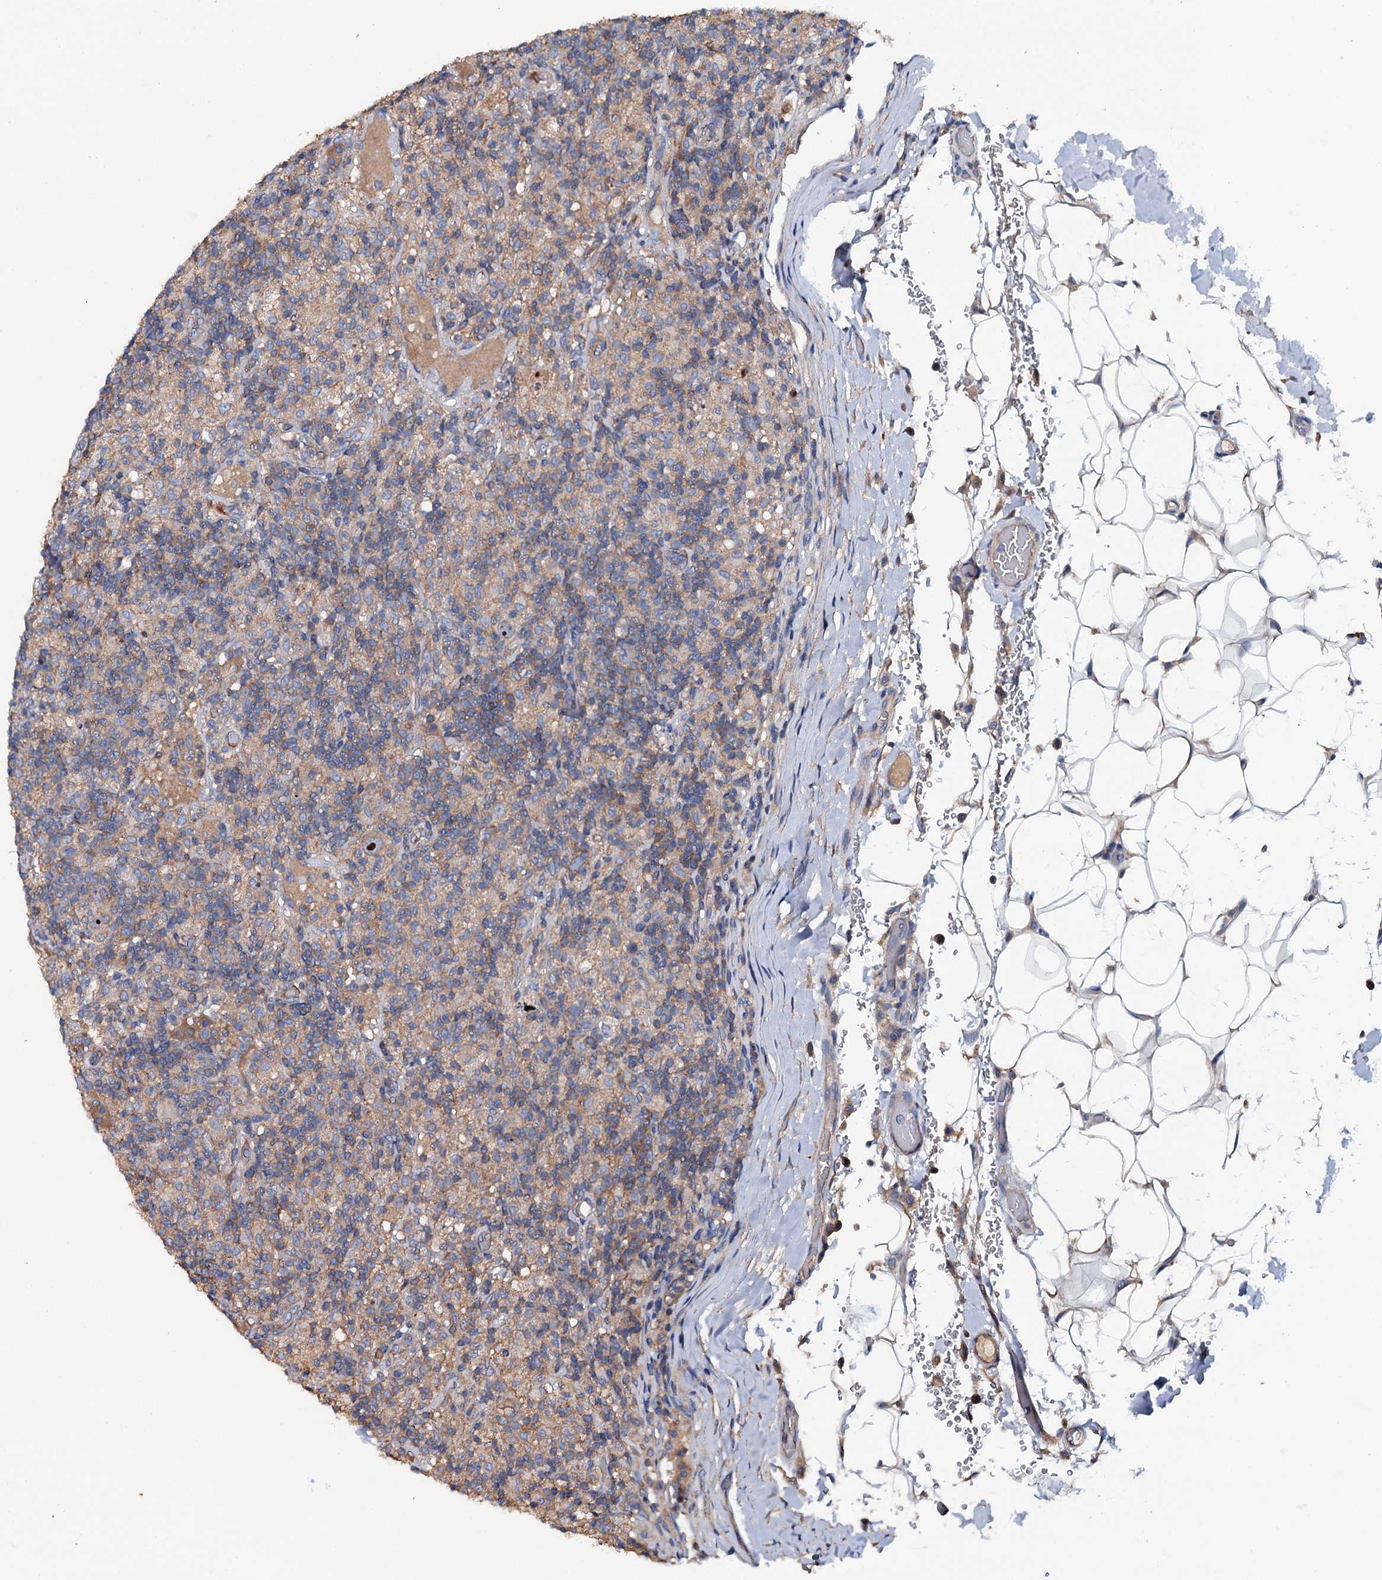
{"staining": {"intensity": "weak", "quantity": ">75%", "location": "cytoplasmic/membranous"}, "tissue": "lymphoma", "cell_type": "Tumor cells", "image_type": "cancer", "snomed": [{"axis": "morphology", "description": "Hodgkin's disease, NOS"}, {"axis": "topography", "description": "Lymph node"}], "caption": "Hodgkin's disease stained with DAB IHC exhibits low levels of weak cytoplasmic/membranous staining in about >75% of tumor cells. (Brightfield microscopy of DAB IHC at high magnification).", "gene": "NEK1", "patient": {"sex": "male", "age": 70}}